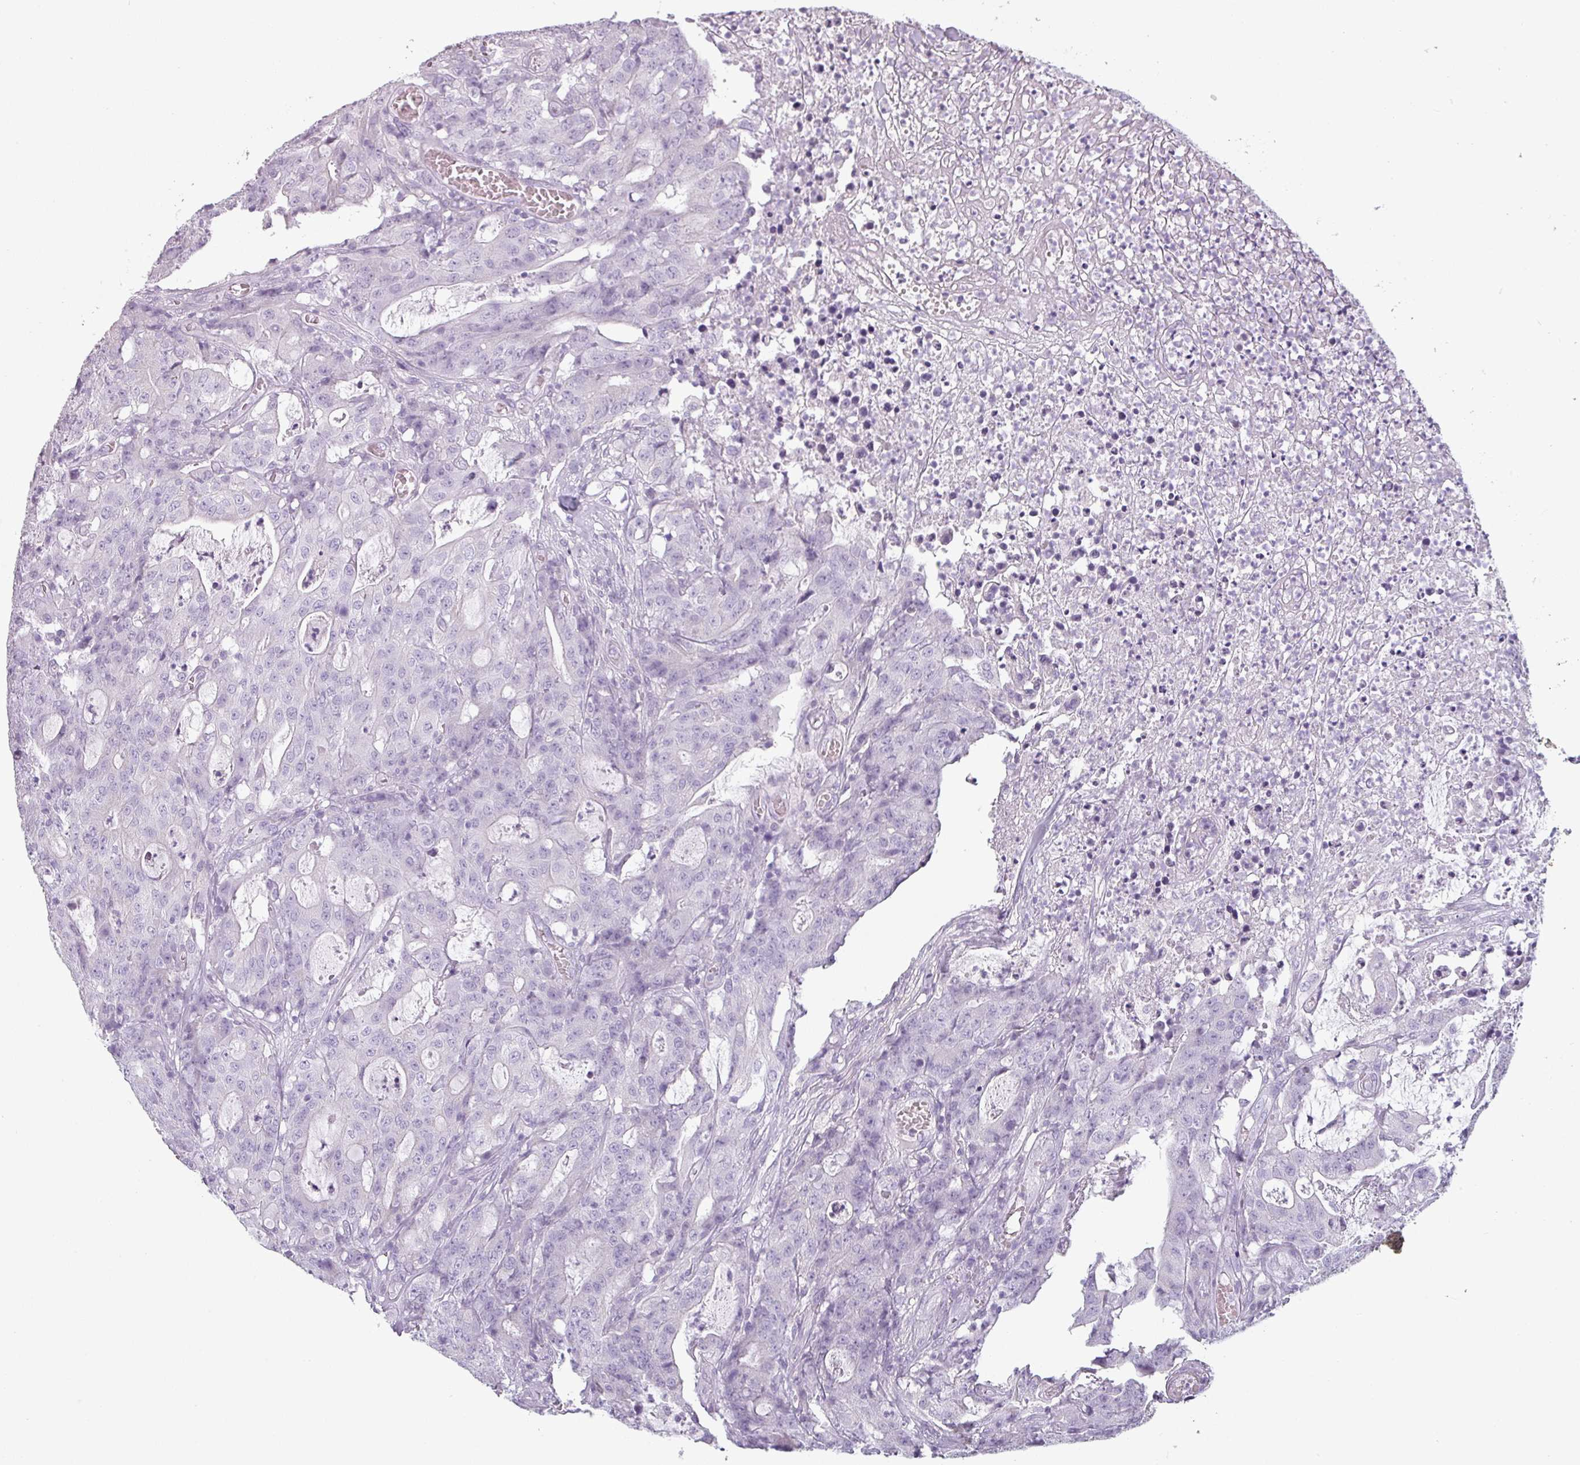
{"staining": {"intensity": "negative", "quantity": "none", "location": "none"}, "tissue": "colorectal cancer", "cell_type": "Tumor cells", "image_type": "cancer", "snomed": [{"axis": "morphology", "description": "Adenocarcinoma, NOS"}, {"axis": "topography", "description": "Colon"}], "caption": "Protein analysis of colorectal cancer (adenocarcinoma) reveals no significant expression in tumor cells.", "gene": "SFTPA1", "patient": {"sex": "male", "age": 83}}